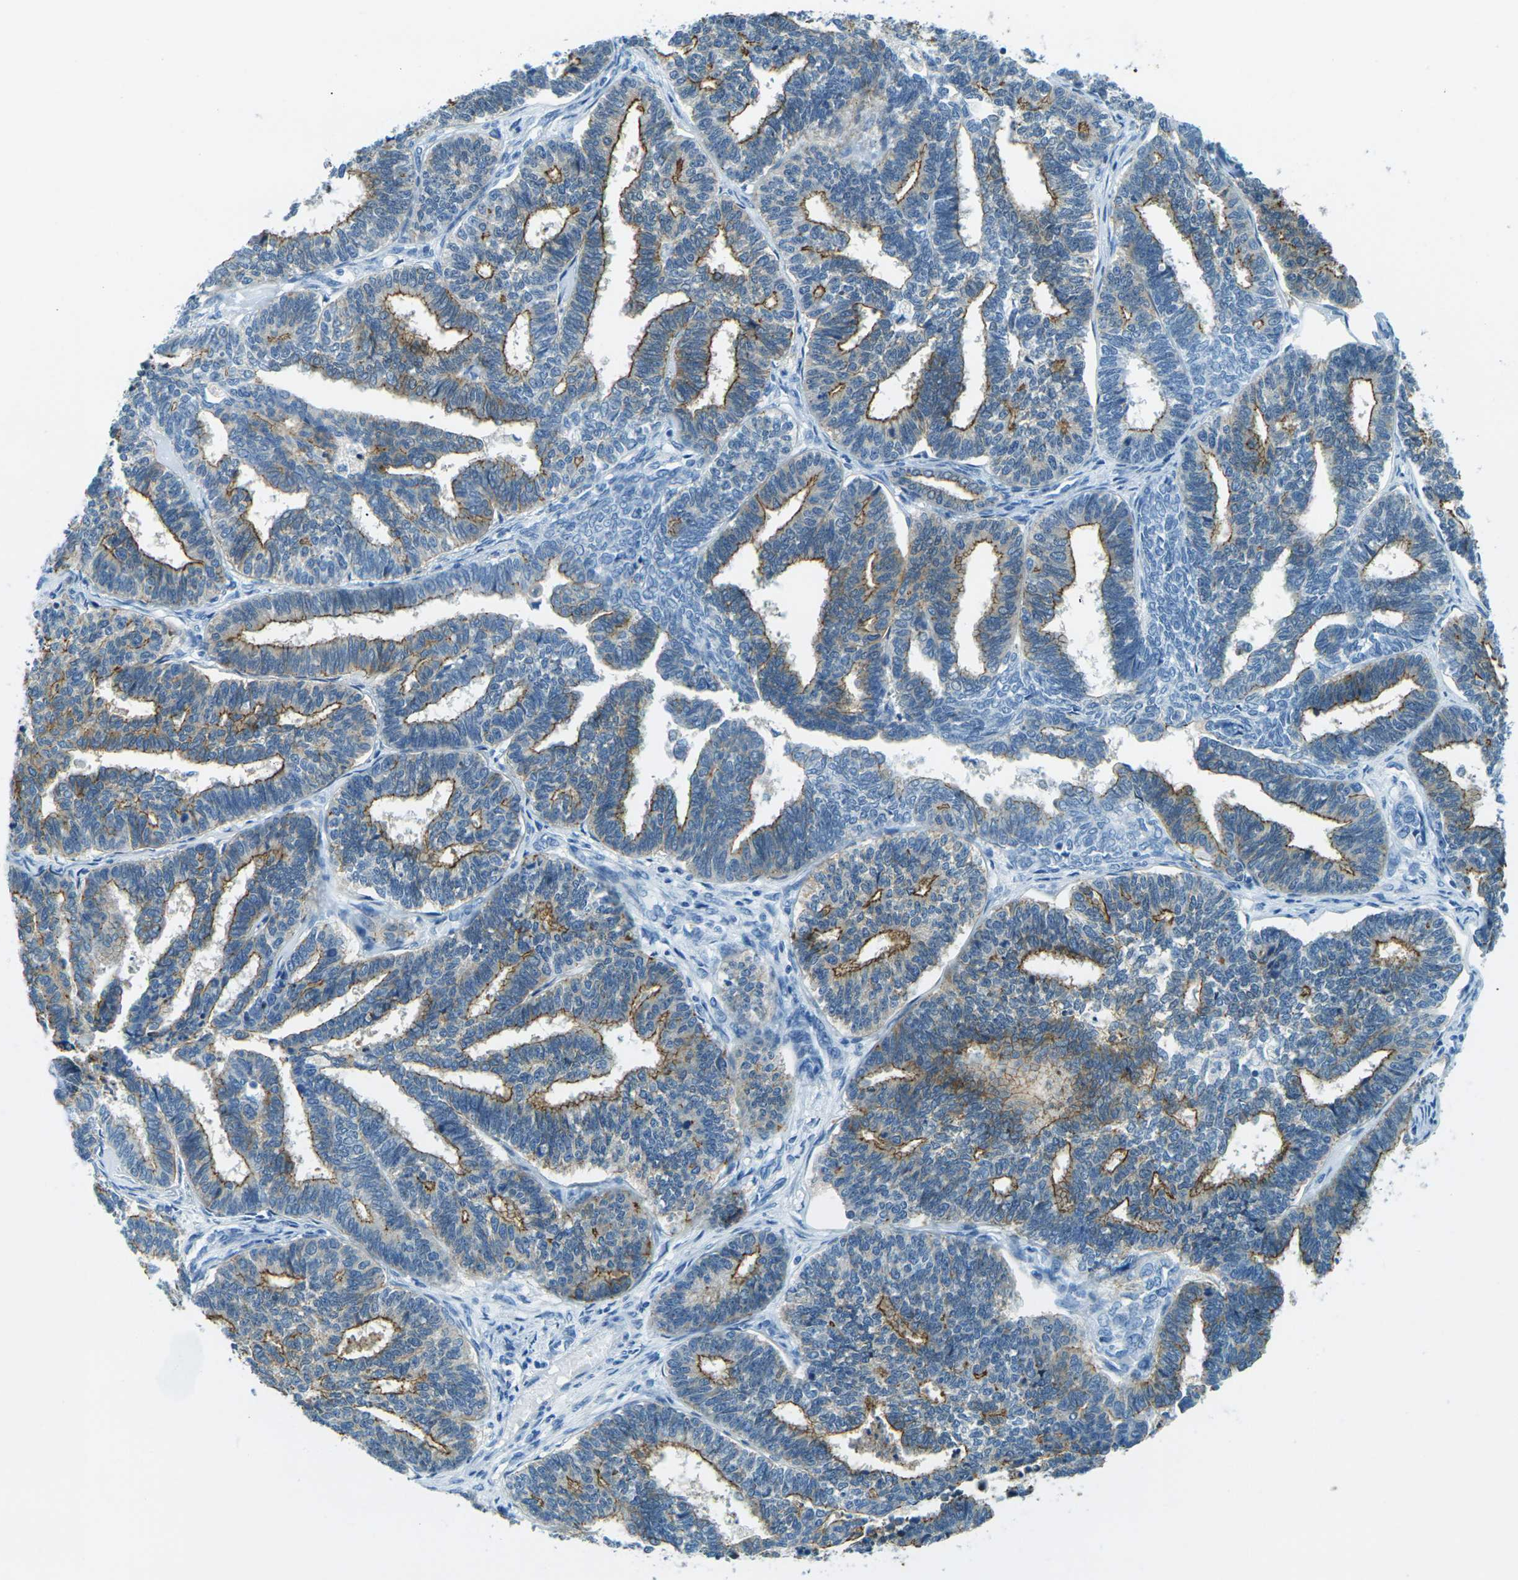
{"staining": {"intensity": "strong", "quantity": "25%-75%", "location": "cytoplasmic/membranous"}, "tissue": "endometrial cancer", "cell_type": "Tumor cells", "image_type": "cancer", "snomed": [{"axis": "morphology", "description": "Adenocarcinoma, NOS"}, {"axis": "topography", "description": "Endometrium"}], "caption": "Endometrial cancer stained with immunohistochemistry exhibits strong cytoplasmic/membranous staining in approximately 25%-75% of tumor cells.", "gene": "OCLN", "patient": {"sex": "female", "age": 70}}